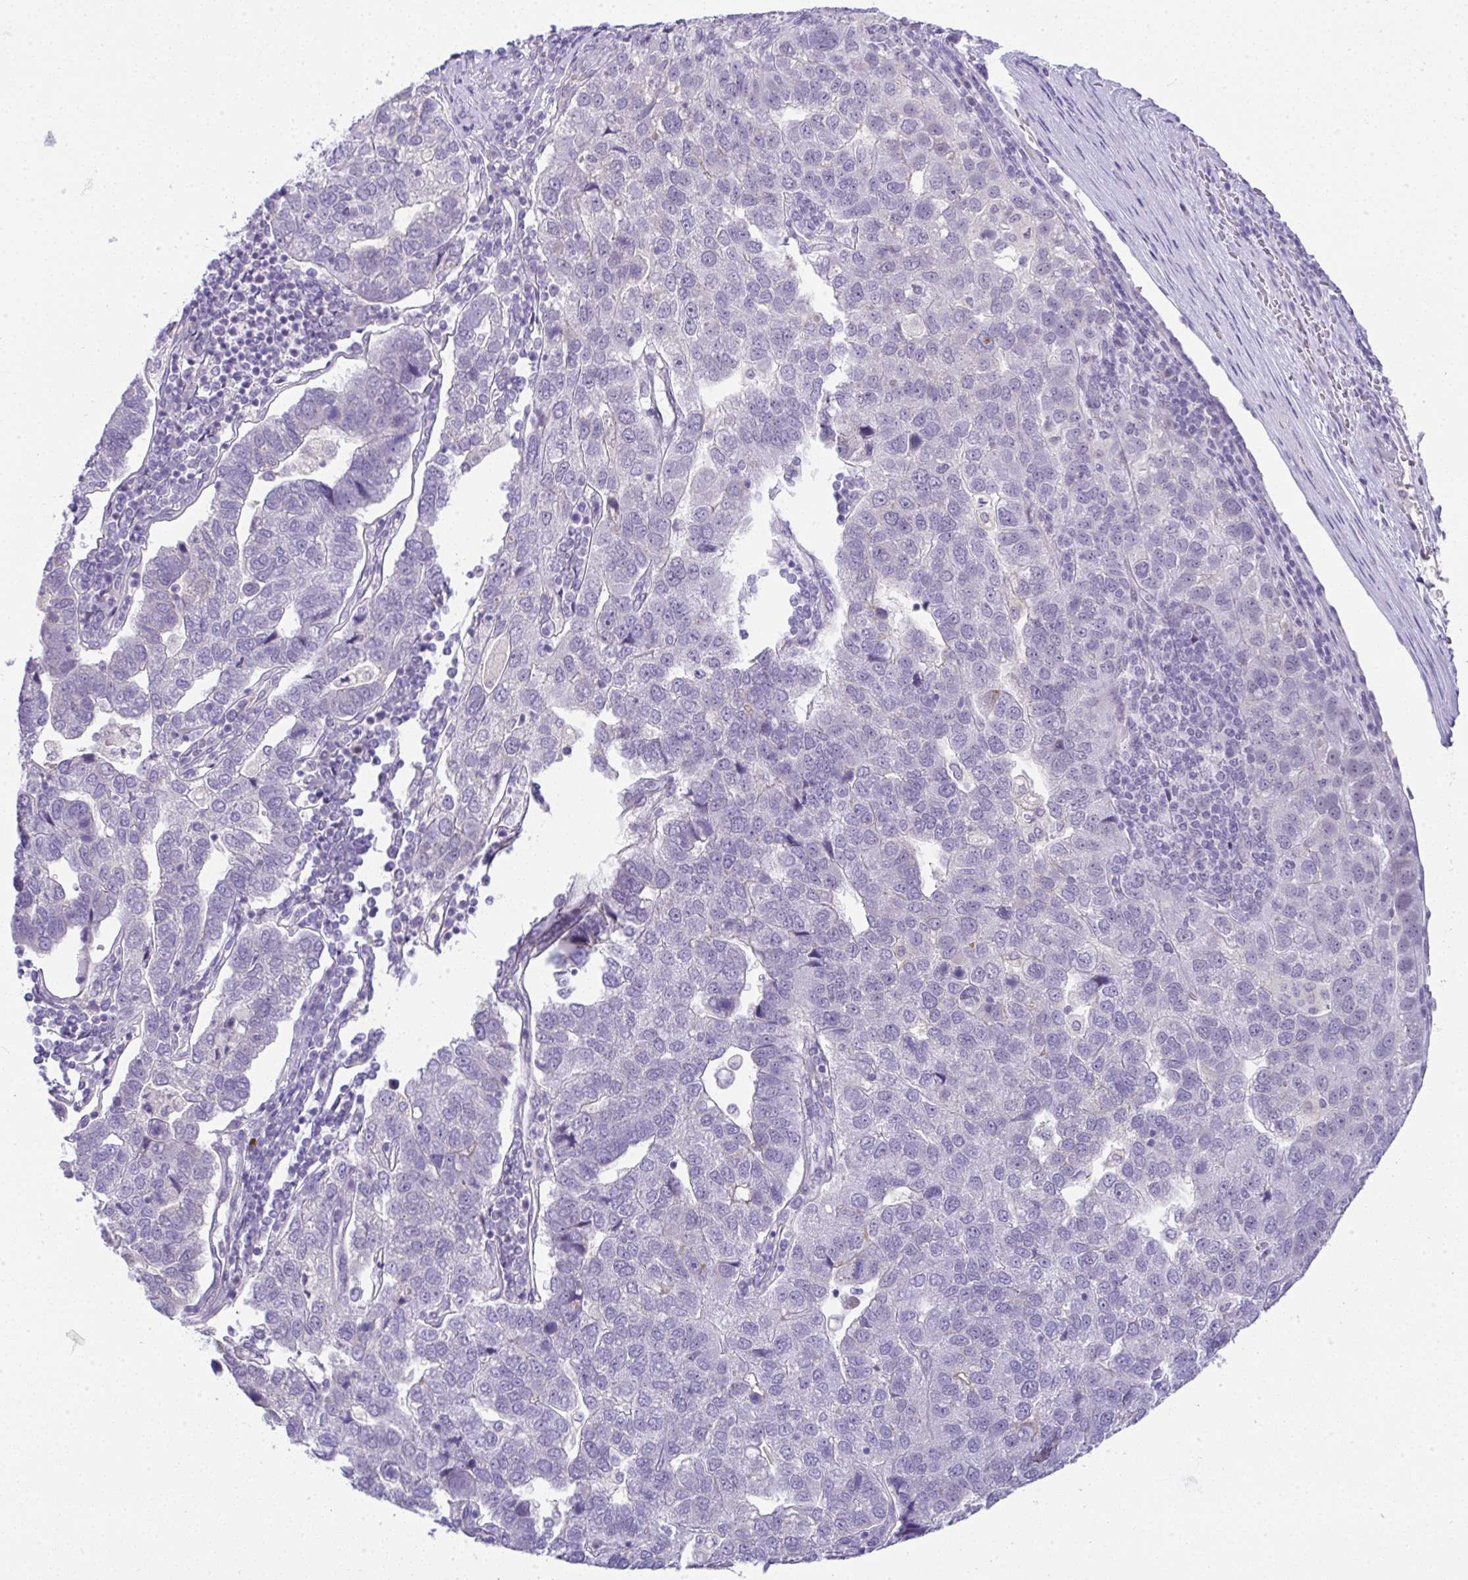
{"staining": {"intensity": "negative", "quantity": "none", "location": "none"}, "tissue": "pancreatic cancer", "cell_type": "Tumor cells", "image_type": "cancer", "snomed": [{"axis": "morphology", "description": "Adenocarcinoma, NOS"}, {"axis": "topography", "description": "Pancreas"}], "caption": "Human pancreatic cancer (adenocarcinoma) stained for a protein using immunohistochemistry (IHC) shows no positivity in tumor cells.", "gene": "FAM177A1", "patient": {"sex": "female", "age": 61}}